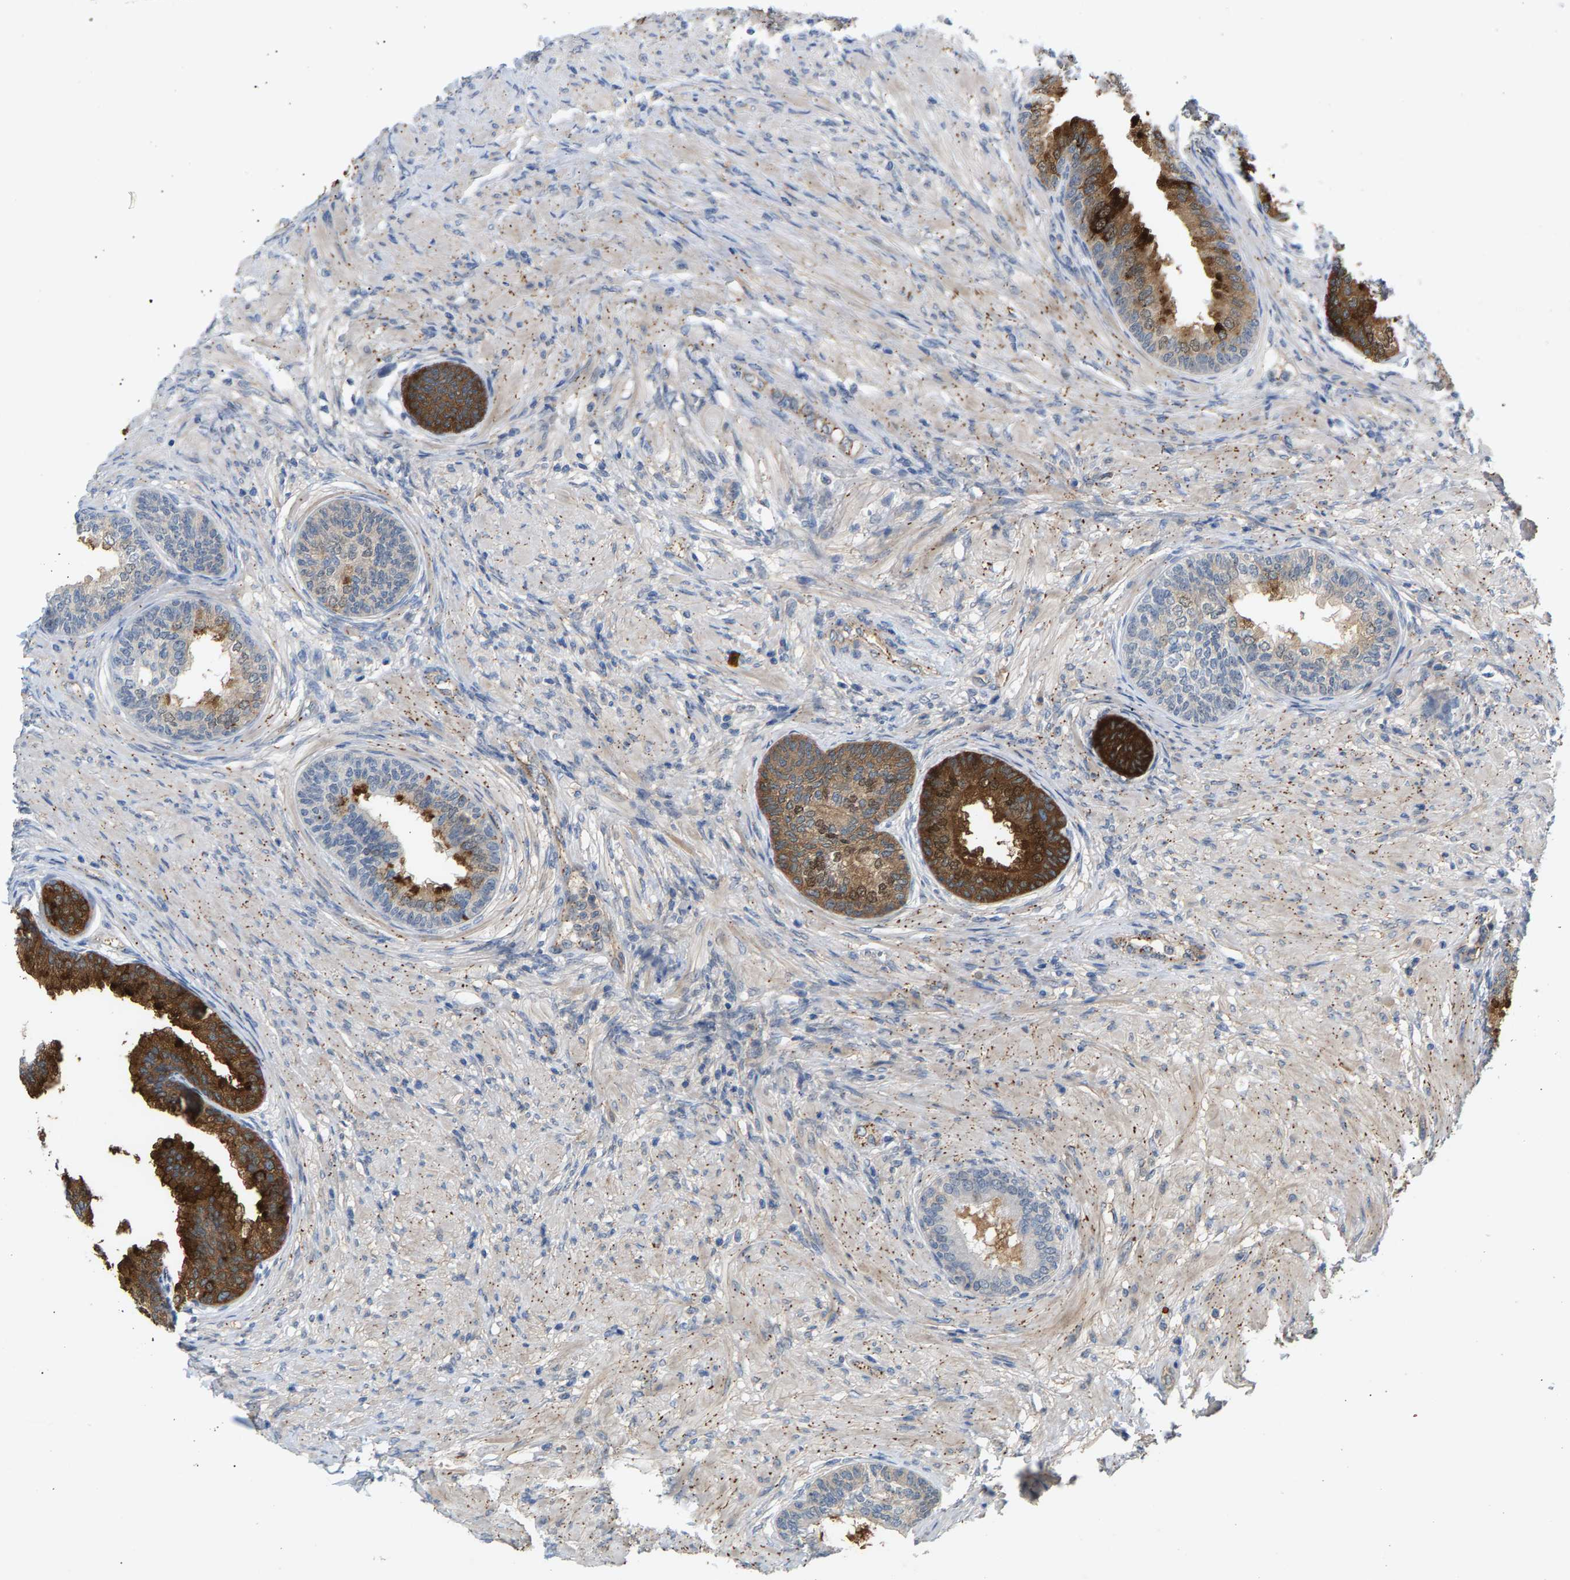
{"staining": {"intensity": "strong", "quantity": ">75%", "location": "cytoplasmic/membranous"}, "tissue": "prostate", "cell_type": "Glandular cells", "image_type": "normal", "snomed": [{"axis": "morphology", "description": "Normal tissue, NOS"}, {"axis": "topography", "description": "Prostate"}], "caption": "High-magnification brightfield microscopy of benign prostate stained with DAB (3,3'-diaminobenzidine) (brown) and counterstained with hematoxylin (blue). glandular cells exhibit strong cytoplasmic/membranous expression is present in approximately>75% of cells.", "gene": "KRTAP27", "patient": {"sex": "male", "age": 76}}